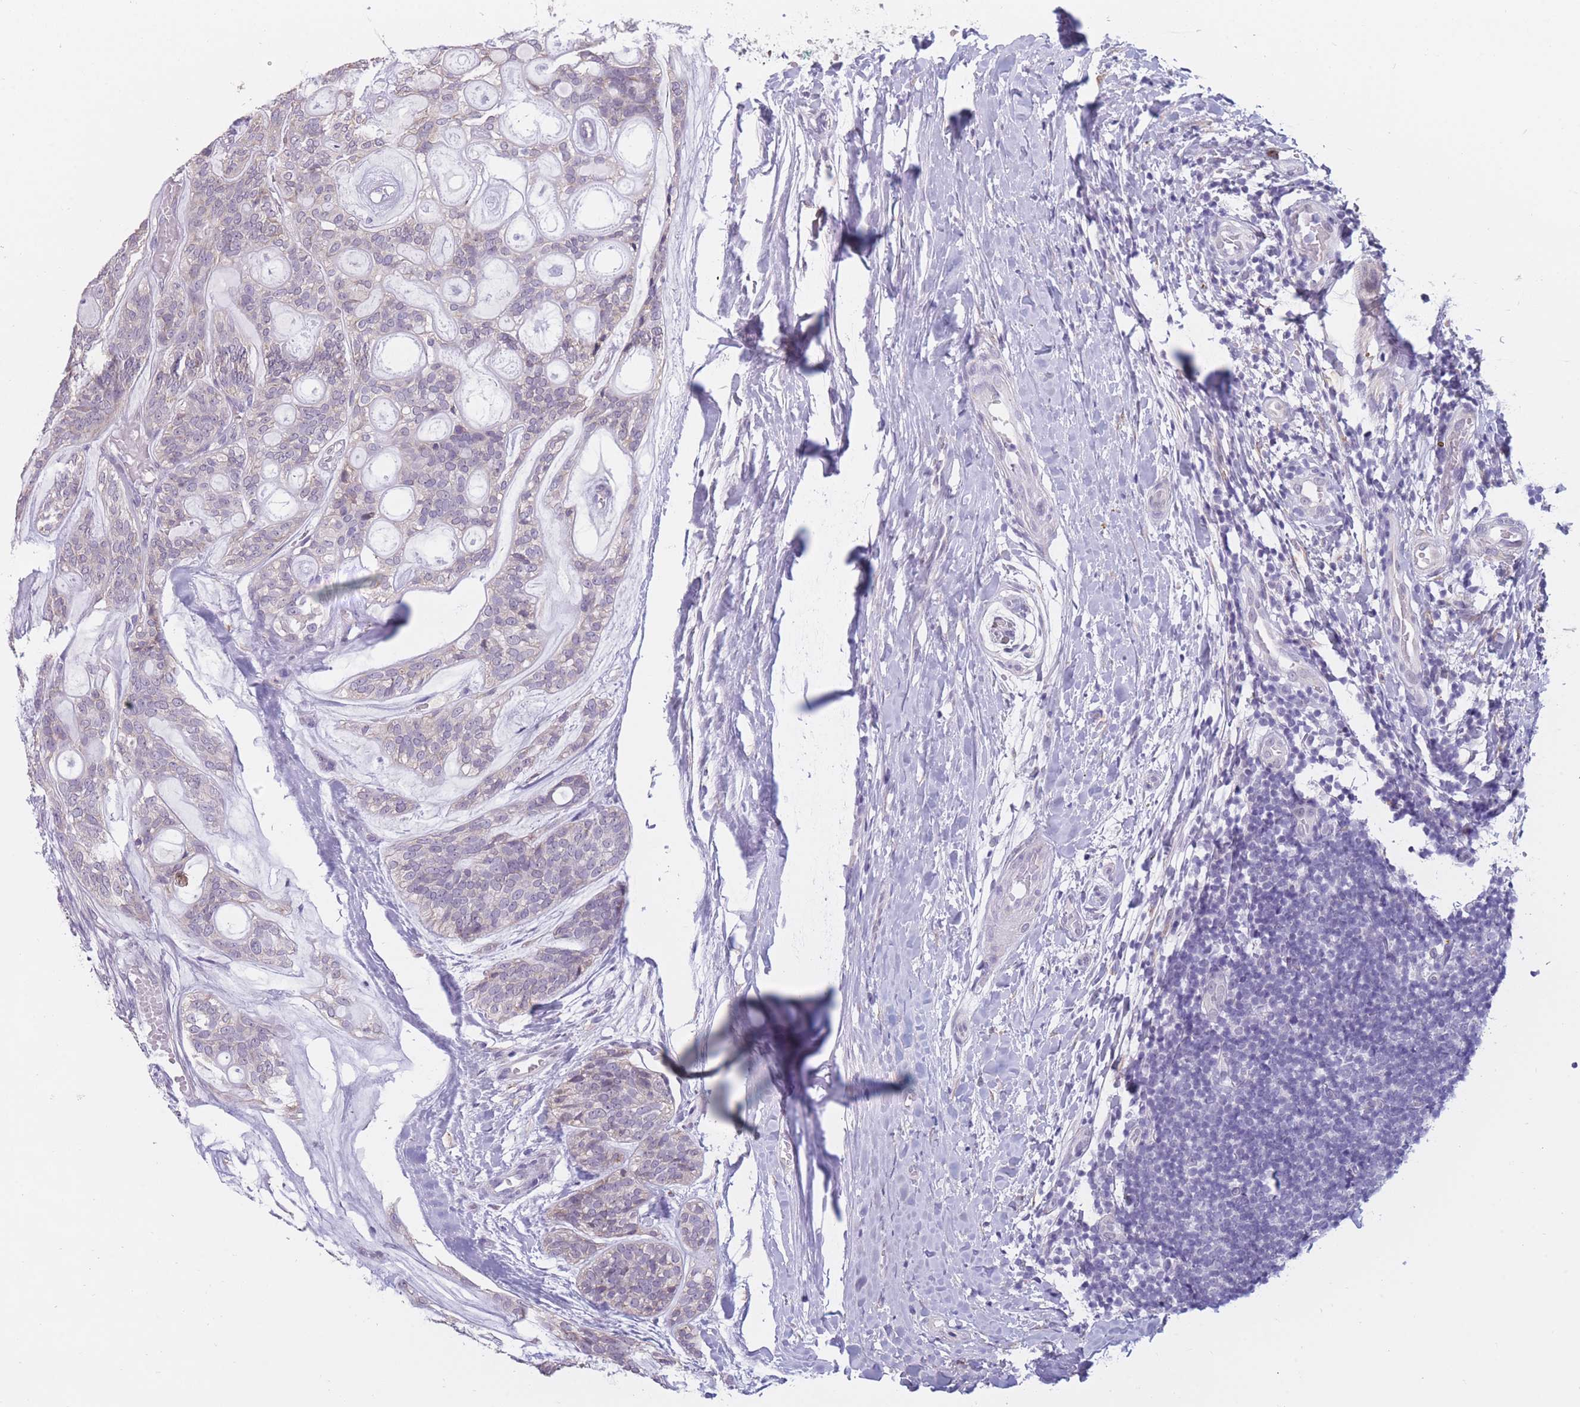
{"staining": {"intensity": "negative", "quantity": "none", "location": "none"}, "tissue": "head and neck cancer", "cell_type": "Tumor cells", "image_type": "cancer", "snomed": [{"axis": "morphology", "description": "Adenocarcinoma, NOS"}, {"axis": "topography", "description": "Head-Neck"}], "caption": "Tumor cells are negative for brown protein staining in adenocarcinoma (head and neck).", "gene": "COL27A1", "patient": {"sex": "male", "age": 66}}